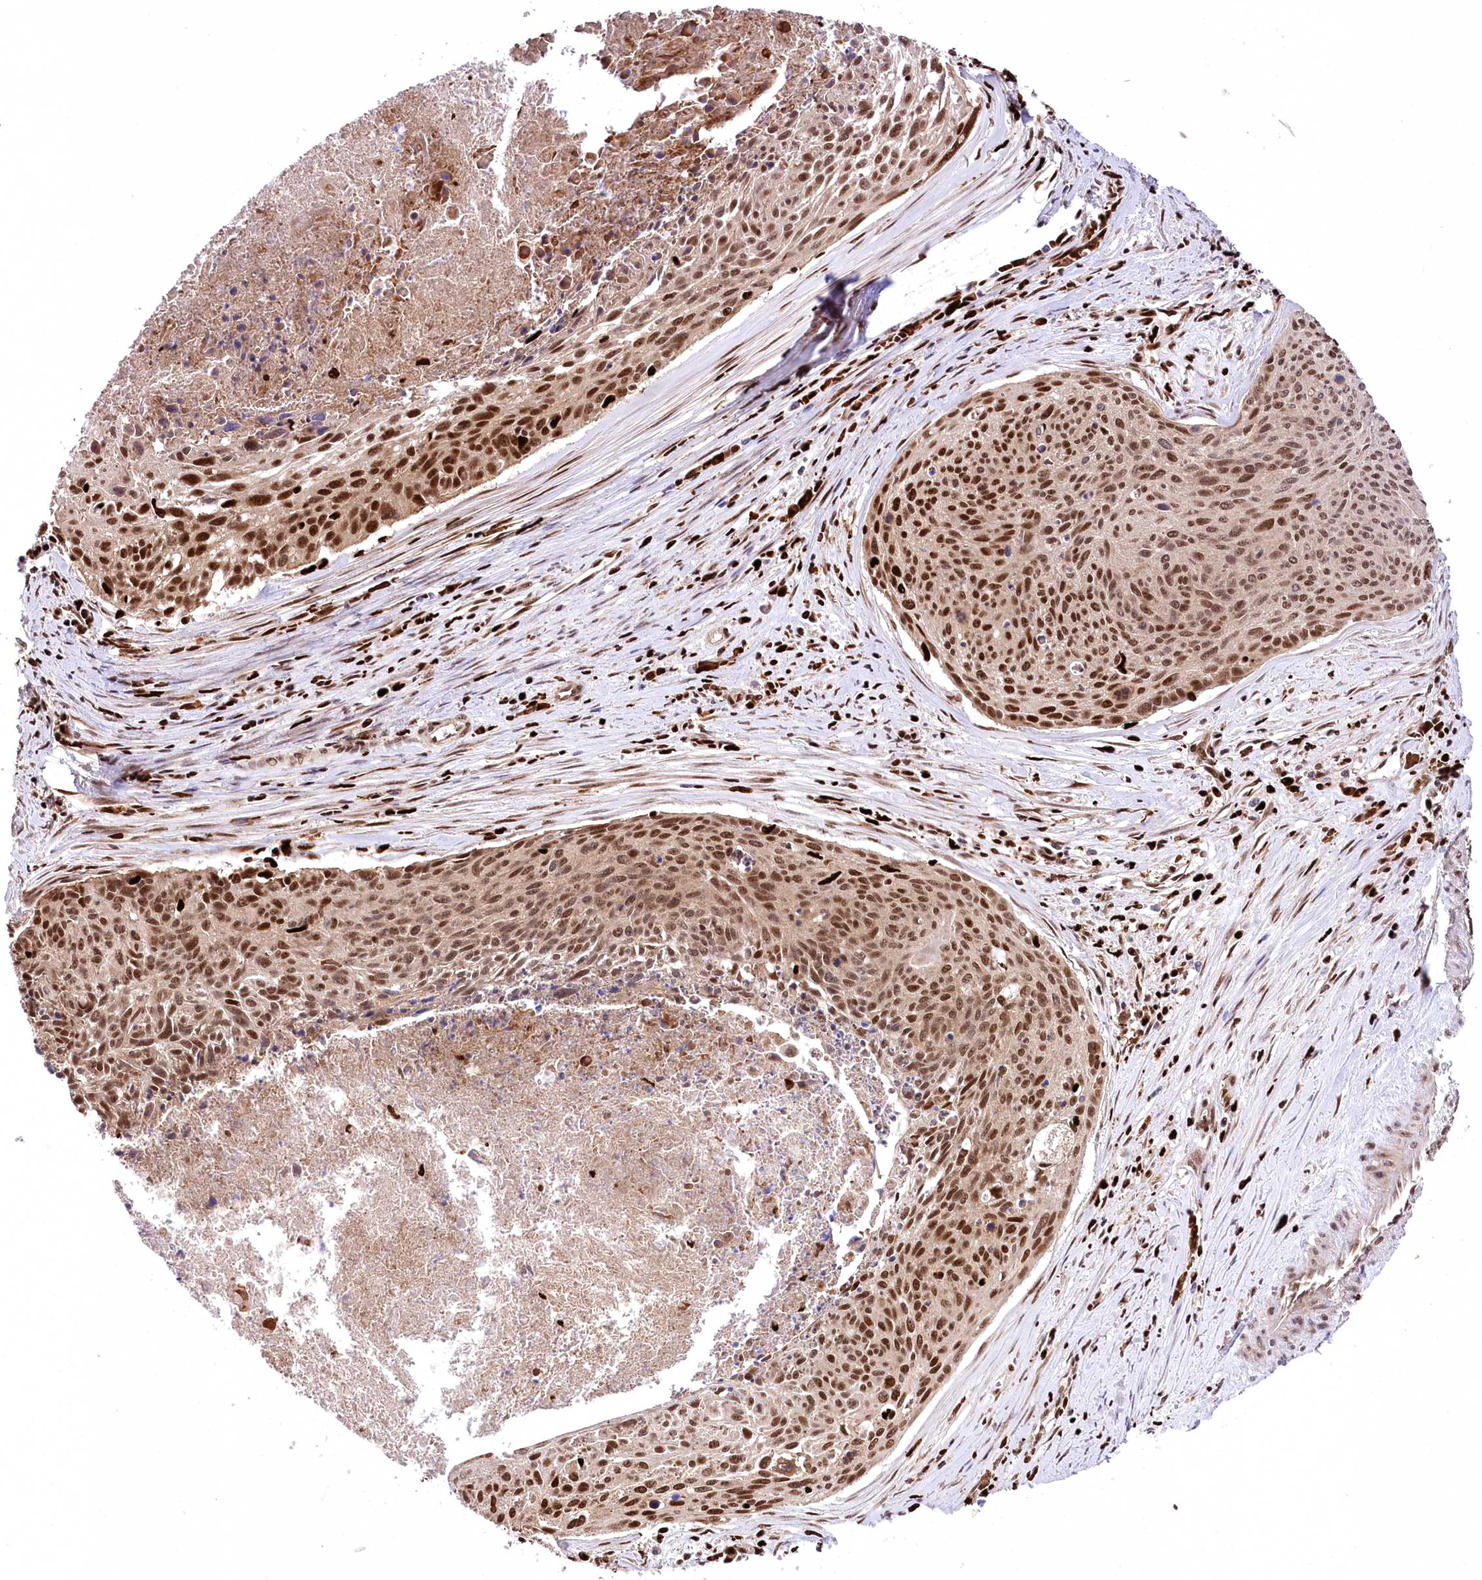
{"staining": {"intensity": "moderate", "quantity": ">75%", "location": "cytoplasmic/membranous,nuclear"}, "tissue": "cervical cancer", "cell_type": "Tumor cells", "image_type": "cancer", "snomed": [{"axis": "morphology", "description": "Squamous cell carcinoma, NOS"}, {"axis": "topography", "description": "Cervix"}], "caption": "Moderate cytoplasmic/membranous and nuclear protein expression is present in approximately >75% of tumor cells in cervical cancer (squamous cell carcinoma). The staining was performed using DAB (3,3'-diaminobenzidine), with brown indicating positive protein expression. Nuclei are stained blue with hematoxylin.", "gene": "FIGN", "patient": {"sex": "female", "age": 55}}